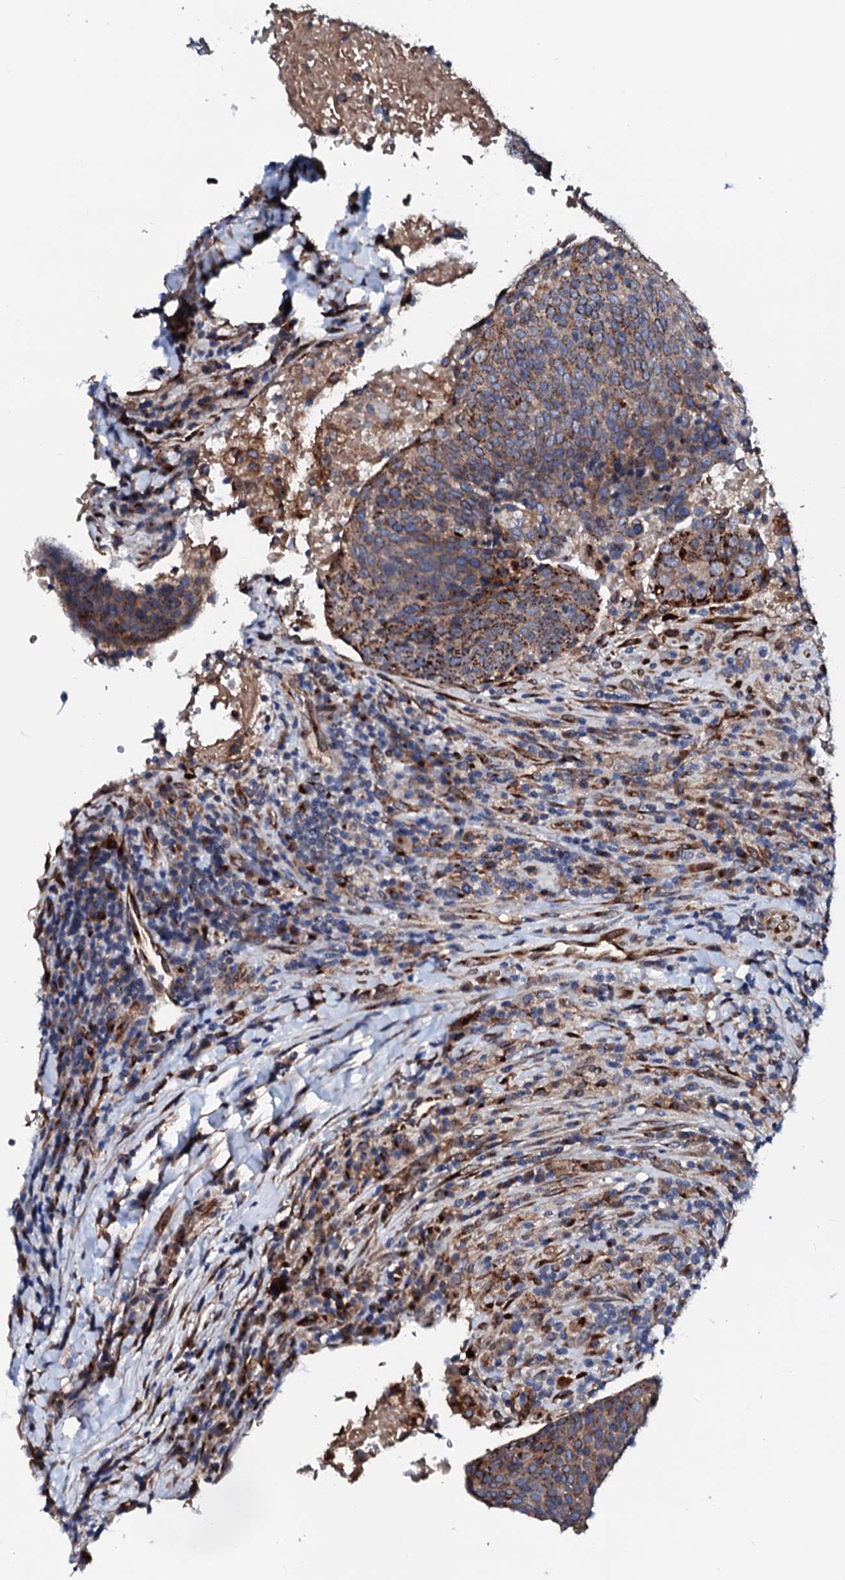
{"staining": {"intensity": "moderate", "quantity": ">75%", "location": "cytoplasmic/membranous"}, "tissue": "head and neck cancer", "cell_type": "Tumor cells", "image_type": "cancer", "snomed": [{"axis": "morphology", "description": "Squamous cell carcinoma, NOS"}, {"axis": "morphology", "description": "Squamous cell carcinoma, metastatic, NOS"}, {"axis": "topography", "description": "Lymph node"}, {"axis": "topography", "description": "Head-Neck"}], "caption": "Immunohistochemistry (DAB (3,3'-diaminobenzidine)) staining of head and neck cancer shows moderate cytoplasmic/membranous protein expression in approximately >75% of tumor cells. The staining was performed using DAB to visualize the protein expression in brown, while the nuclei were stained in blue with hematoxylin (Magnification: 20x).", "gene": "TMCO3", "patient": {"sex": "male", "age": 62}}